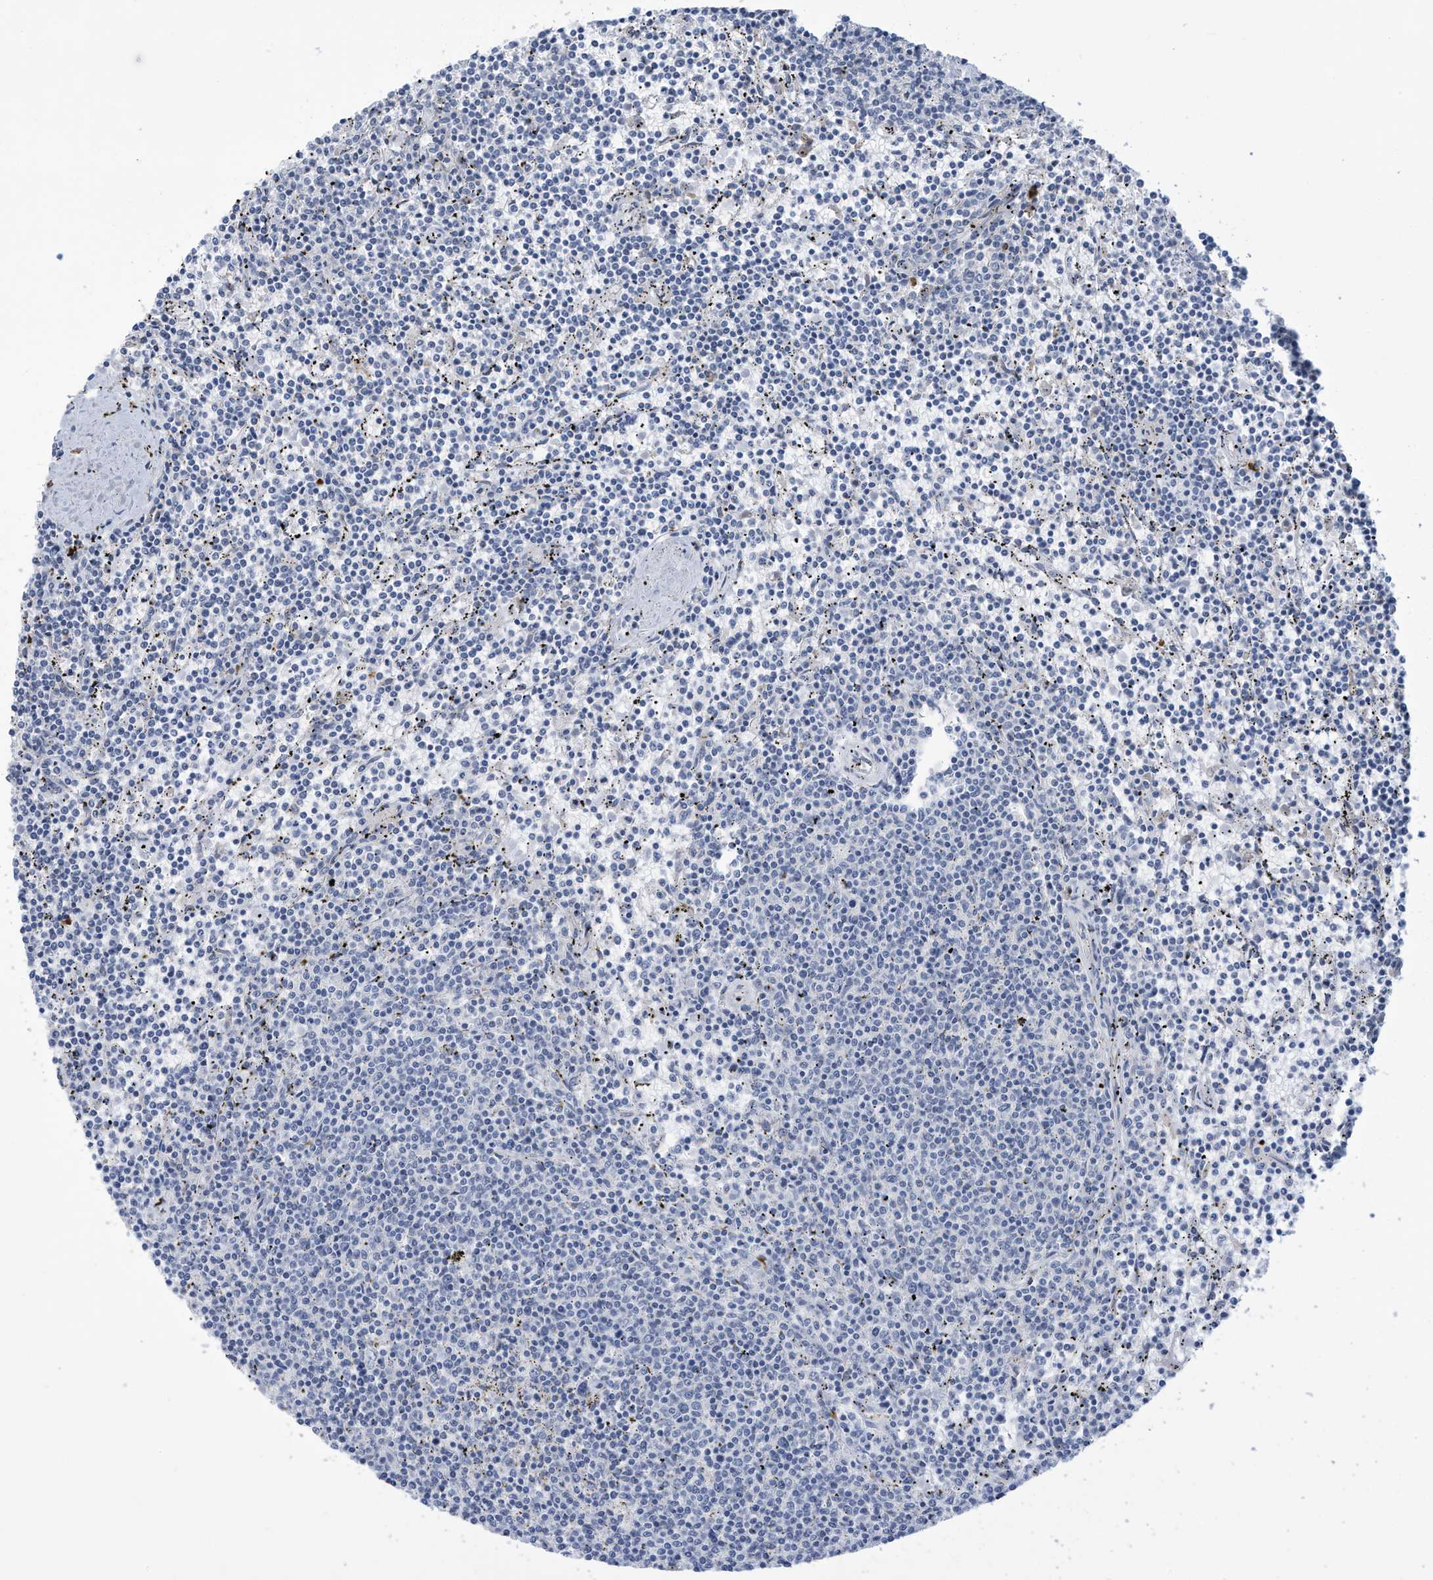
{"staining": {"intensity": "negative", "quantity": "none", "location": "none"}, "tissue": "lymphoma", "cell_type": "Tumor cells", "image_type": "cancer", "snomed": [{"axis": "morphology", "description": "Malignant lymphoma, non-Hodgkin's type, Low grade"}, {"axis": "topography", "description": "Spleen"}], "caption": "Tumor cells show no significant protein expression in low-grade malignant lymphoma, non-Hodgkin's type. (DAB (3,3'-diaminobenzidine) immunohistochemistry, high magnification).", "gene": "ZNF292", "patient": {"sex": "female", "age": 50}}